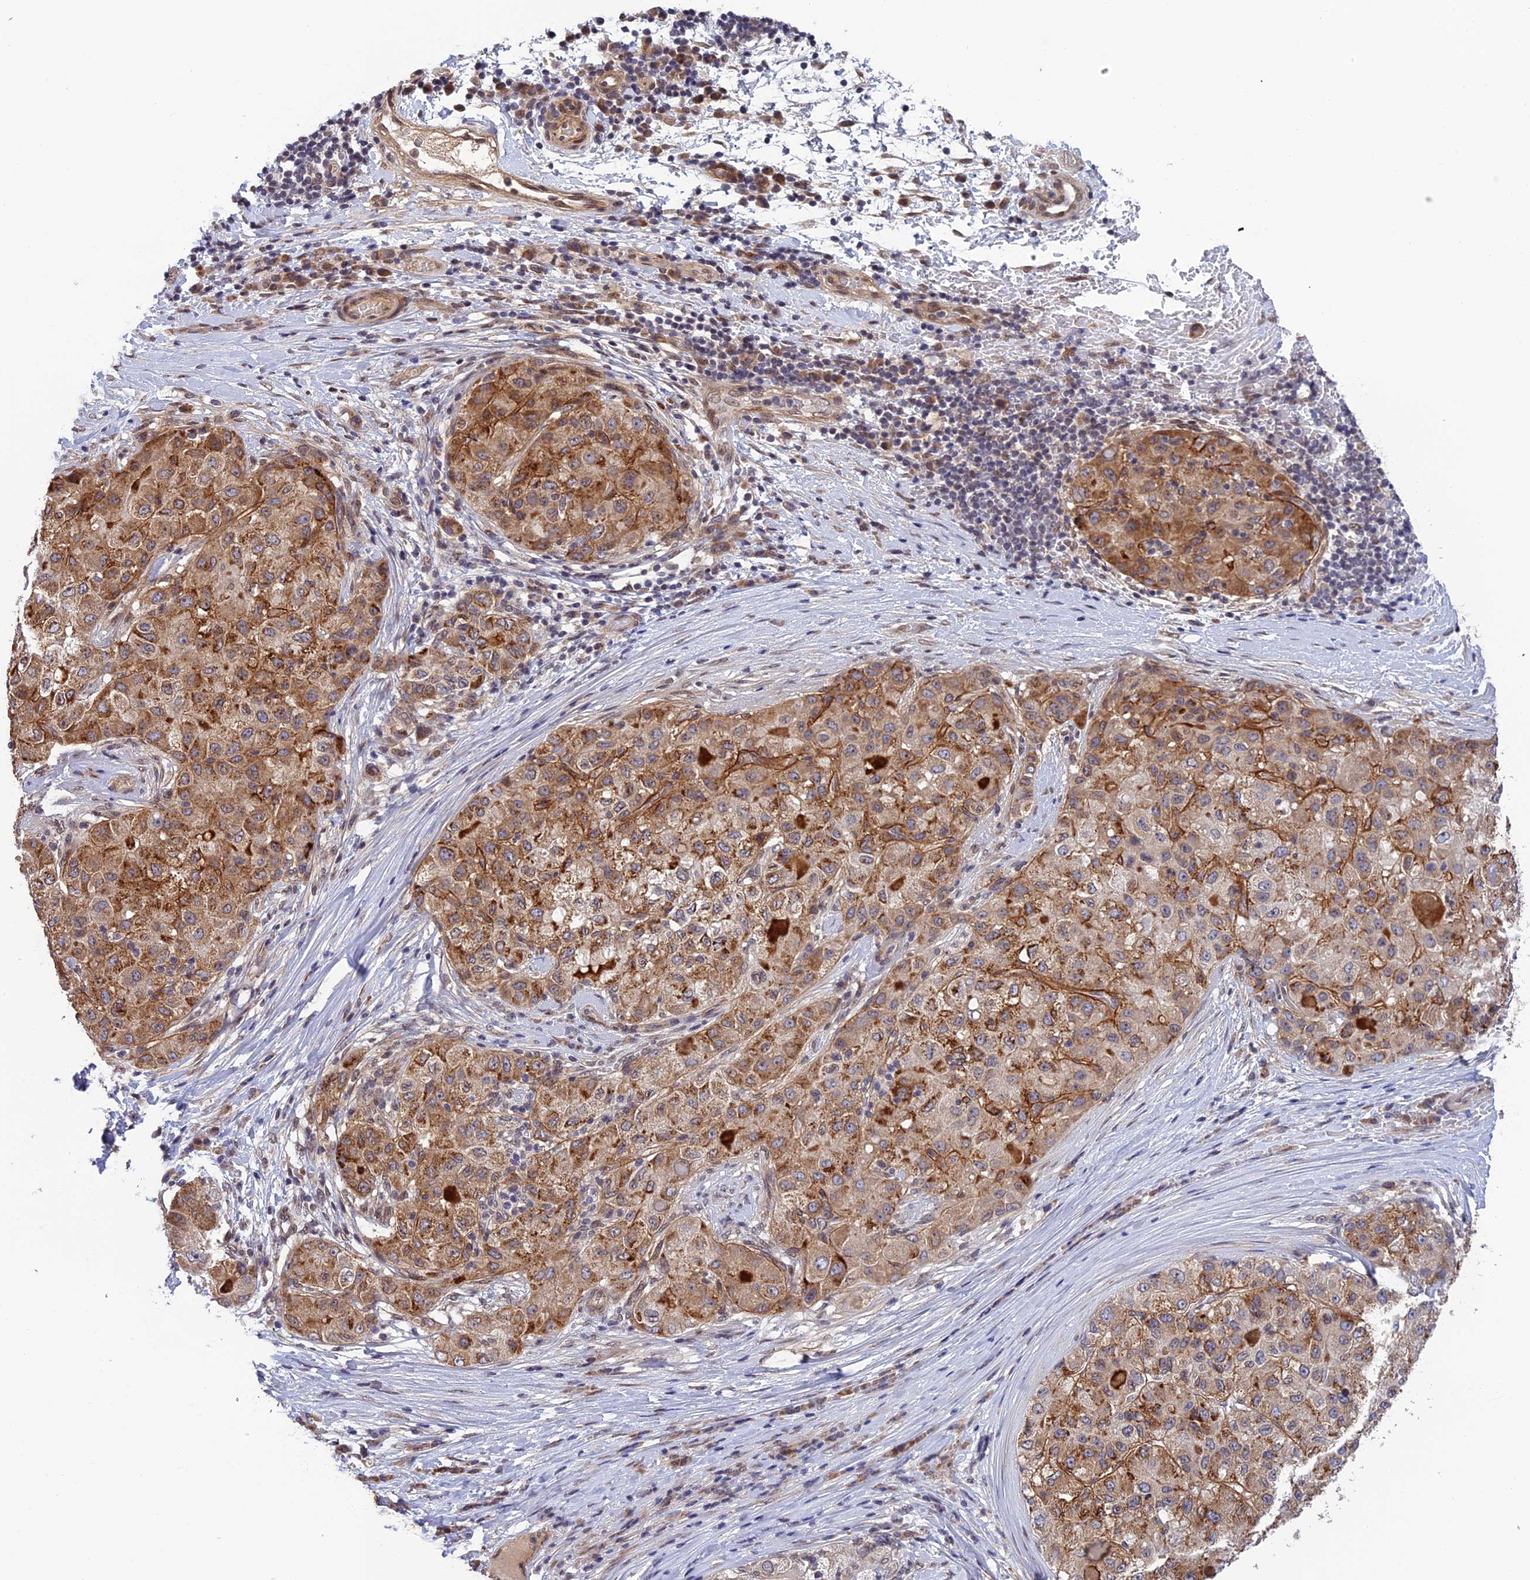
{"staining": {"intensity": "moderate", "quantity": ">75%", "location": "cytoplasmic/membranous"}, "tissue": "liver cancer", "cell_type": "Tumor cells", "image_type": "cancer", "snomed": [{"axis": "morphology", "description": "Carcinoma, Hepatocellular, NOS"}, {"axis": "topography", "description": "Liver"}], "caption": "Hepatocellular carcinoma (liver) stained with DAB immunohistochemistry demonstrates medium levels of moderate cytoplasmic/membranous expression in approximately >75% of tumor cells. Immunohistochemistry (ihc) stains the protein in brown and the nuclei are stained blue.", "gene": "REXO1", "patient": {"sex": "male", "age": 80}}